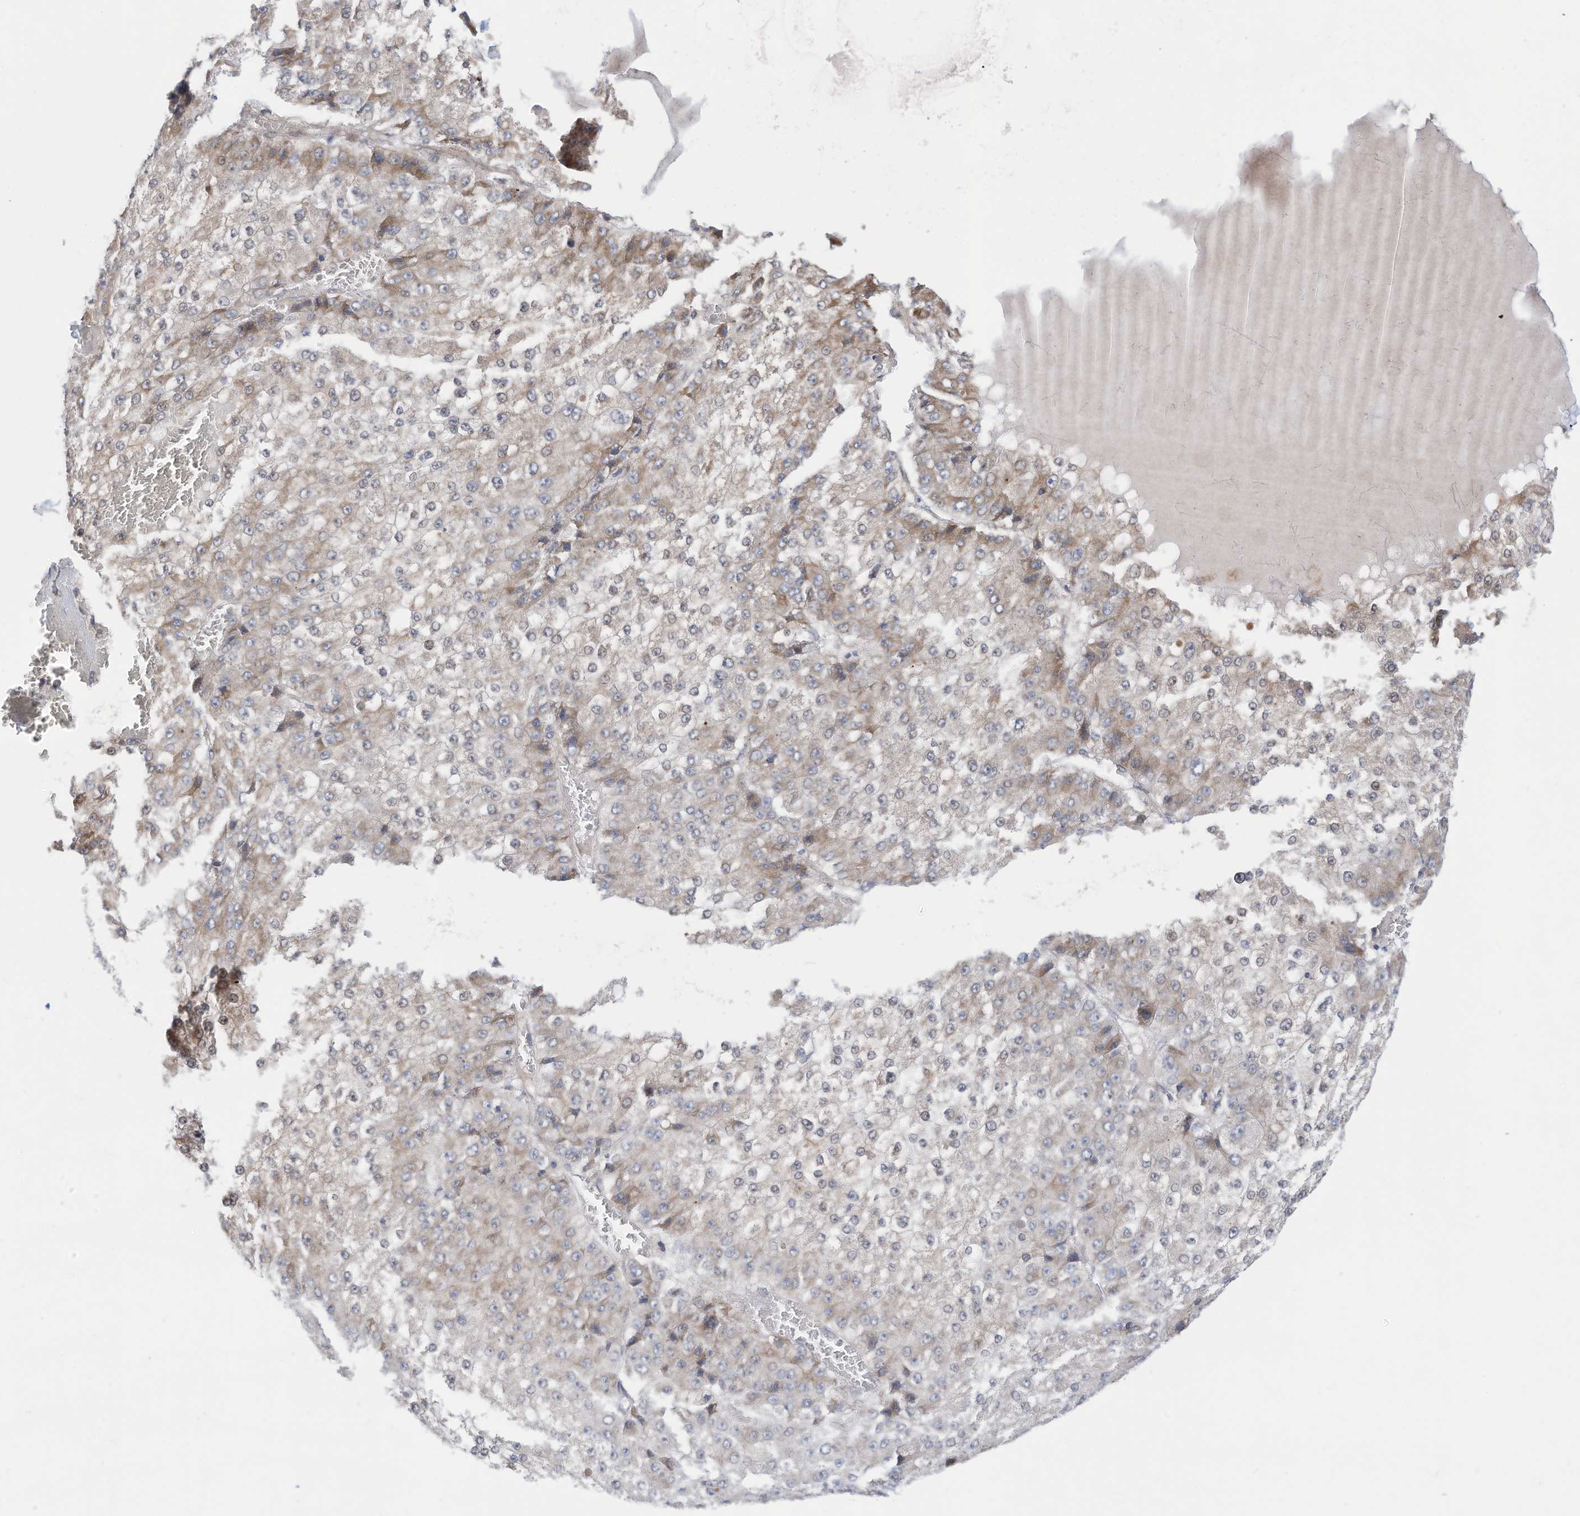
{"staining": {"intensity": "weak", "quantity": "<25%", "location": "cytoplasmic/membranous"}, "tissue": "liver cancer", "cell_type": "Tumor cells", "image_type": "cancer", "snomed": [{"axis": "morphology", "description": "Carcinoma, Hepatocellular, NOS"}, {"axis": "topography", "description": "Liver"}], "caption": "The micrograph demonstrates no staining of tumor cells in hepatocellular carcinoma (liver).", "gene": "ZNF292", "patient": {"sex": "female", "age": 73}}